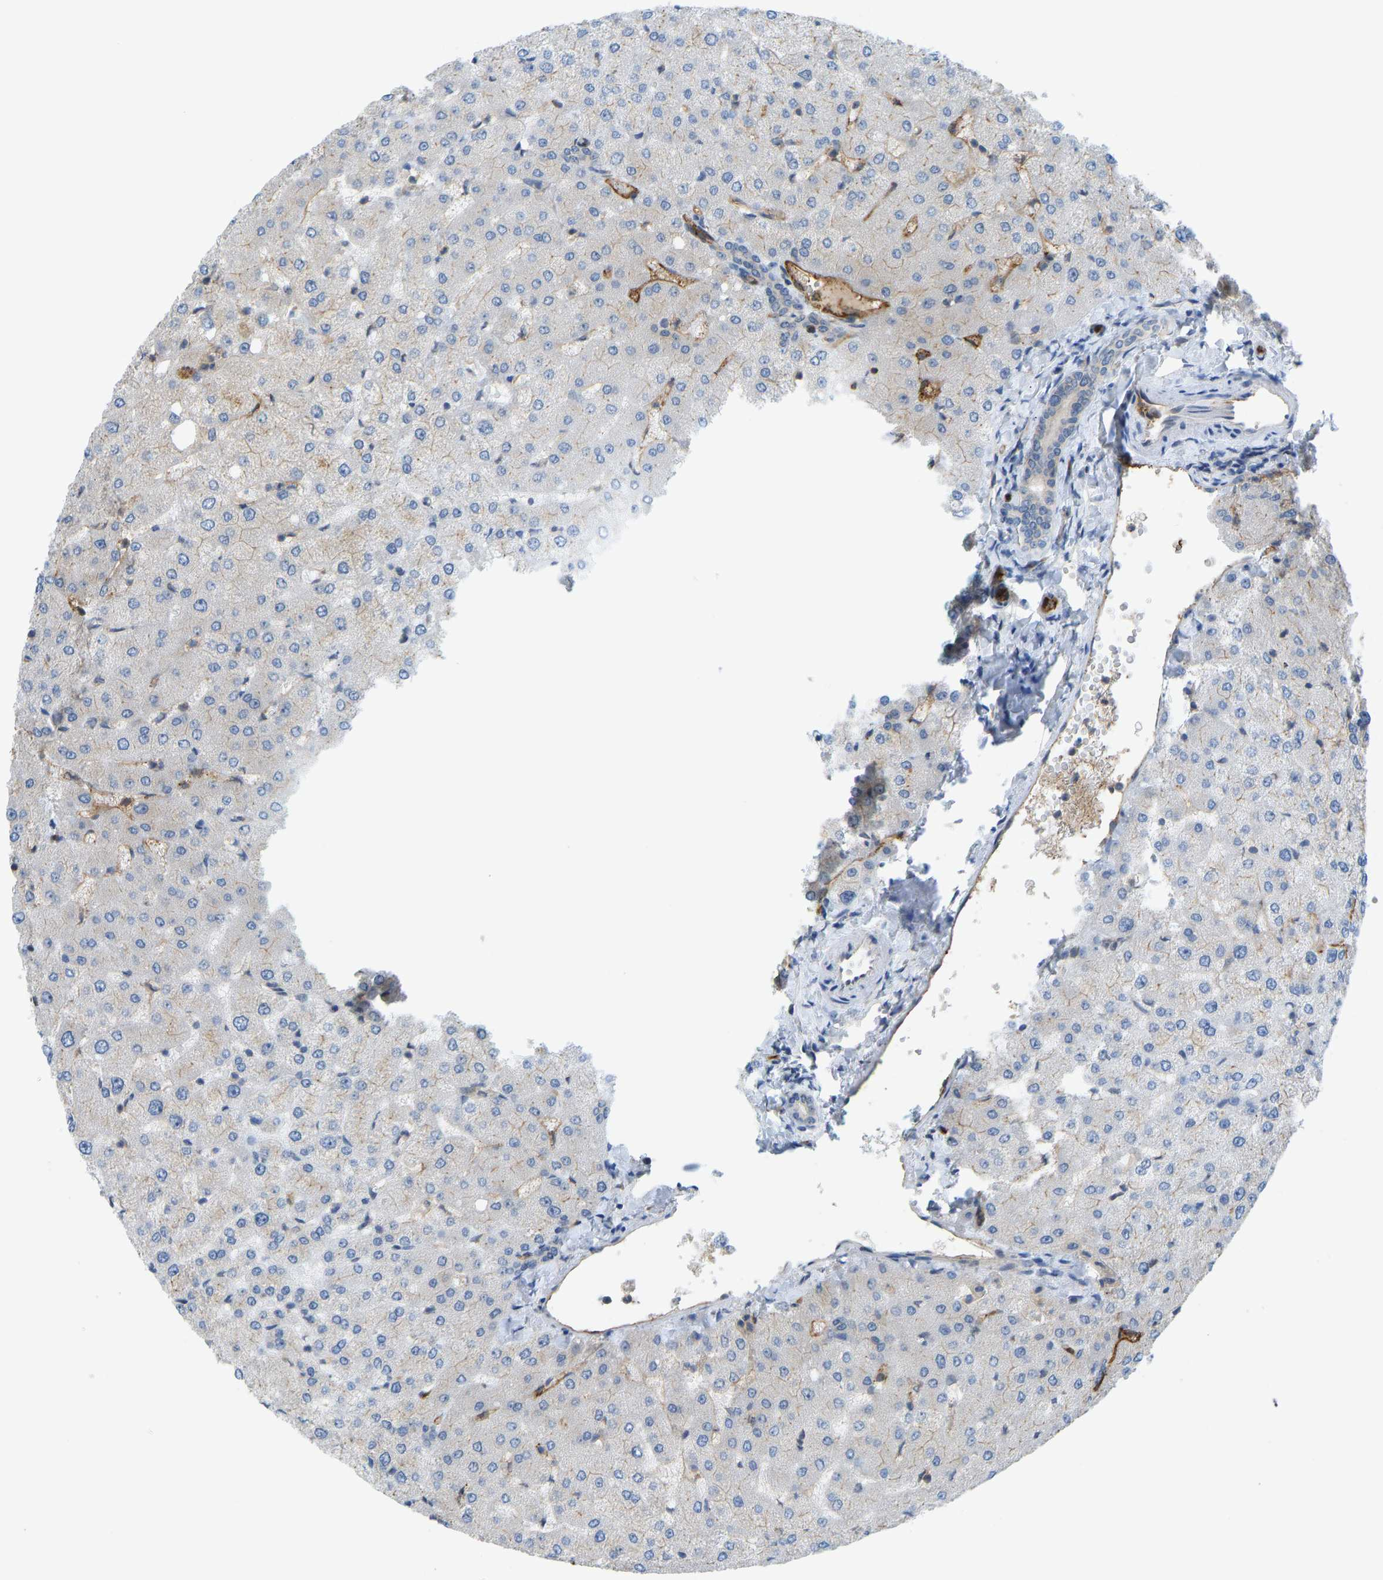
{"staining": {"intensity": "negative", "quantity": "none", "location": "none"}, "tissue": "liver", "cell_type": "Cholangiocytes", "image_type": "normal", "snomed": [{"axis": "morphology", "description": "Normal tissue, NOS"}, {"axis": "topography", "description": "Liver"}], "caption": "Histopathology image shows no significant protein expression in cholangiocytes of benign liver. (DAB (3,3'-diaminobenzidine) IHC visualized using brightfield microscopy, high magnification).", "gene": "CCT8", "patient": {"sex": "female", "age": 54}}